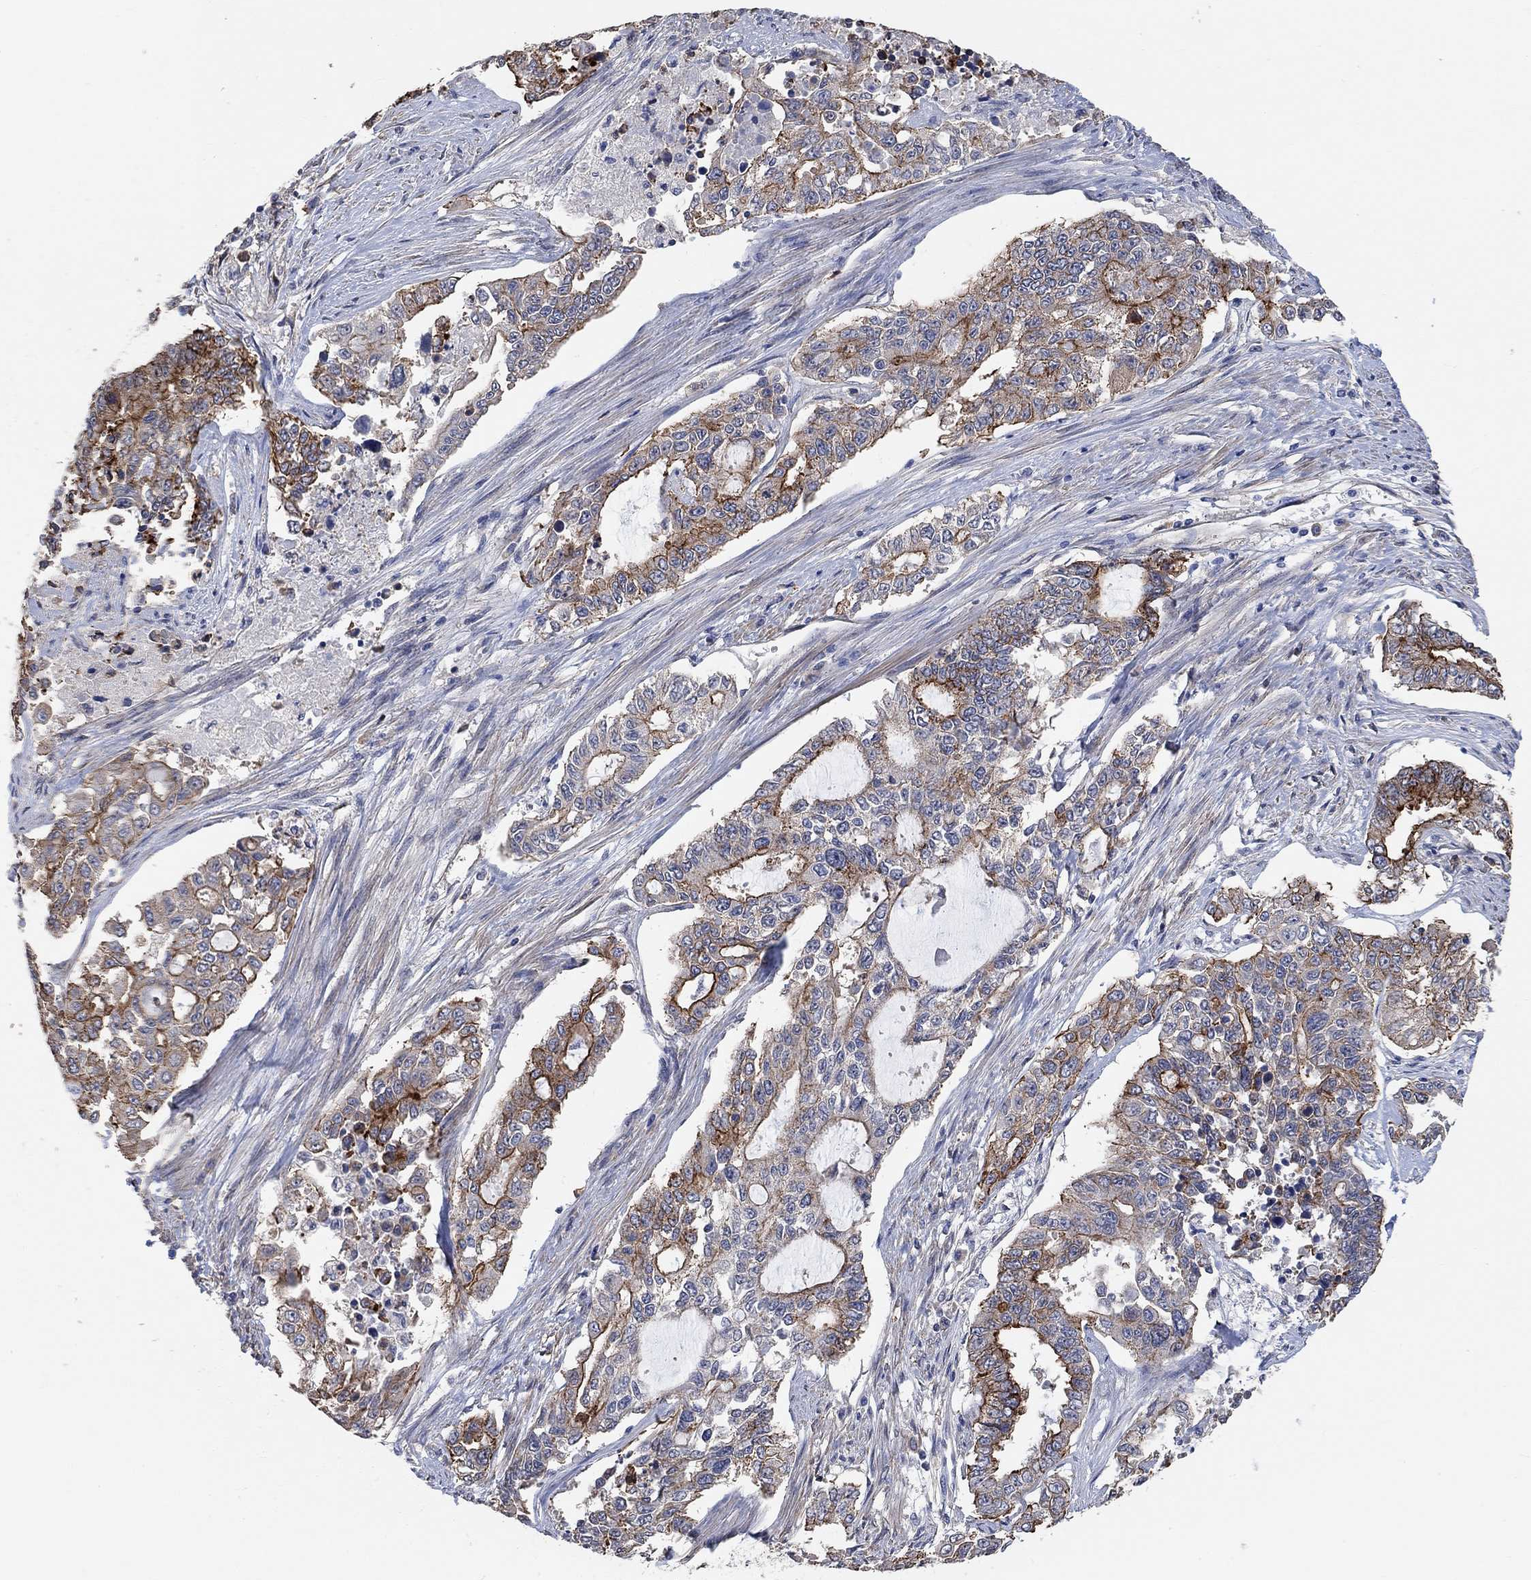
{"staining": {"intensity": "strong", "quantity": "25%-75%", "location": "cytoplasmic/membranous"}, "tissue": "endometrial cancer", "cell_type": "Tumor cells", "image_type": "cancer", "snomed": [{"axis": "morphology", "description": "Adenocarcinoma, NOS"}, {"axis": "topography", "description": "Uterus"}], "caption": "Brown immunohistochemical staining in endometrial cancer shows strong cytoplasmic/membranous positivity in about 25%-75% of tumor cells.", "gene": "SYT16", "patient": {"sex": "female", "age": 59}}